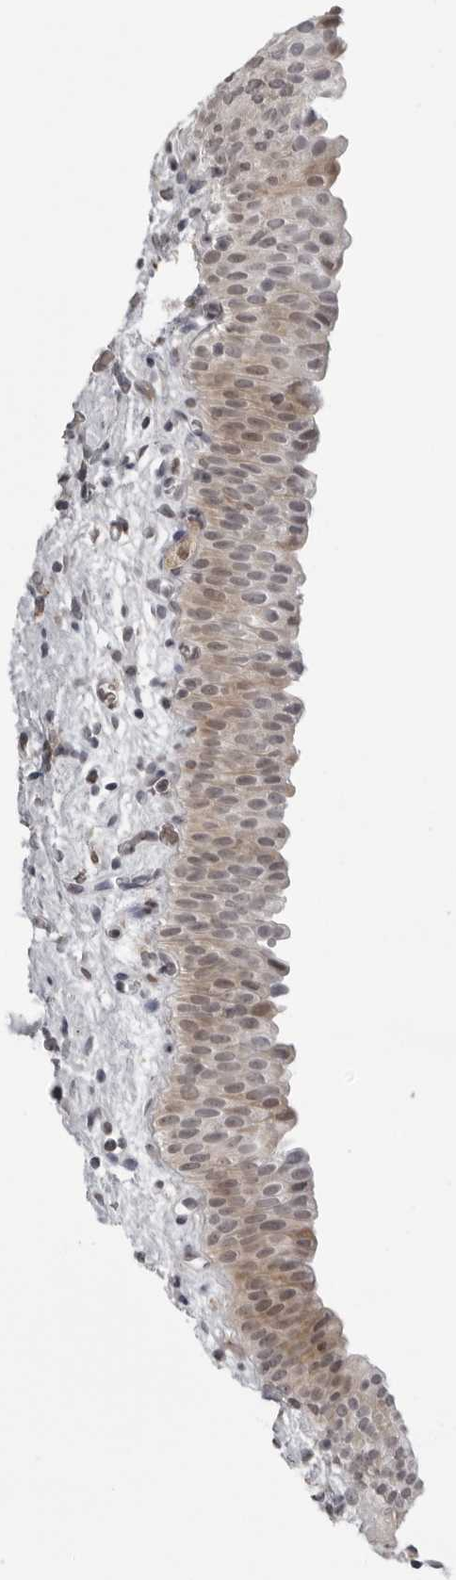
{"staining": {"intensity": "moderate", "quantity": "25%-75%", "location": "cytoplasmic/membranous"}, "tissue": "urinary bladder", "cell_type": "Urothelial cells", "image_type": "normal", "snomed": [{"axis": "morphology", "description": "Normal tissue, NOS"}, {"axis": "topography", "description": "Urinary bladder"}], "caption": "The immunohistochemical stain highlights moderate cytoplasmic/membranous staining in urothelial cells of benign urinary bladder.", "gene": "THOP1", "patient": {"sex": "male", "age": 82}}